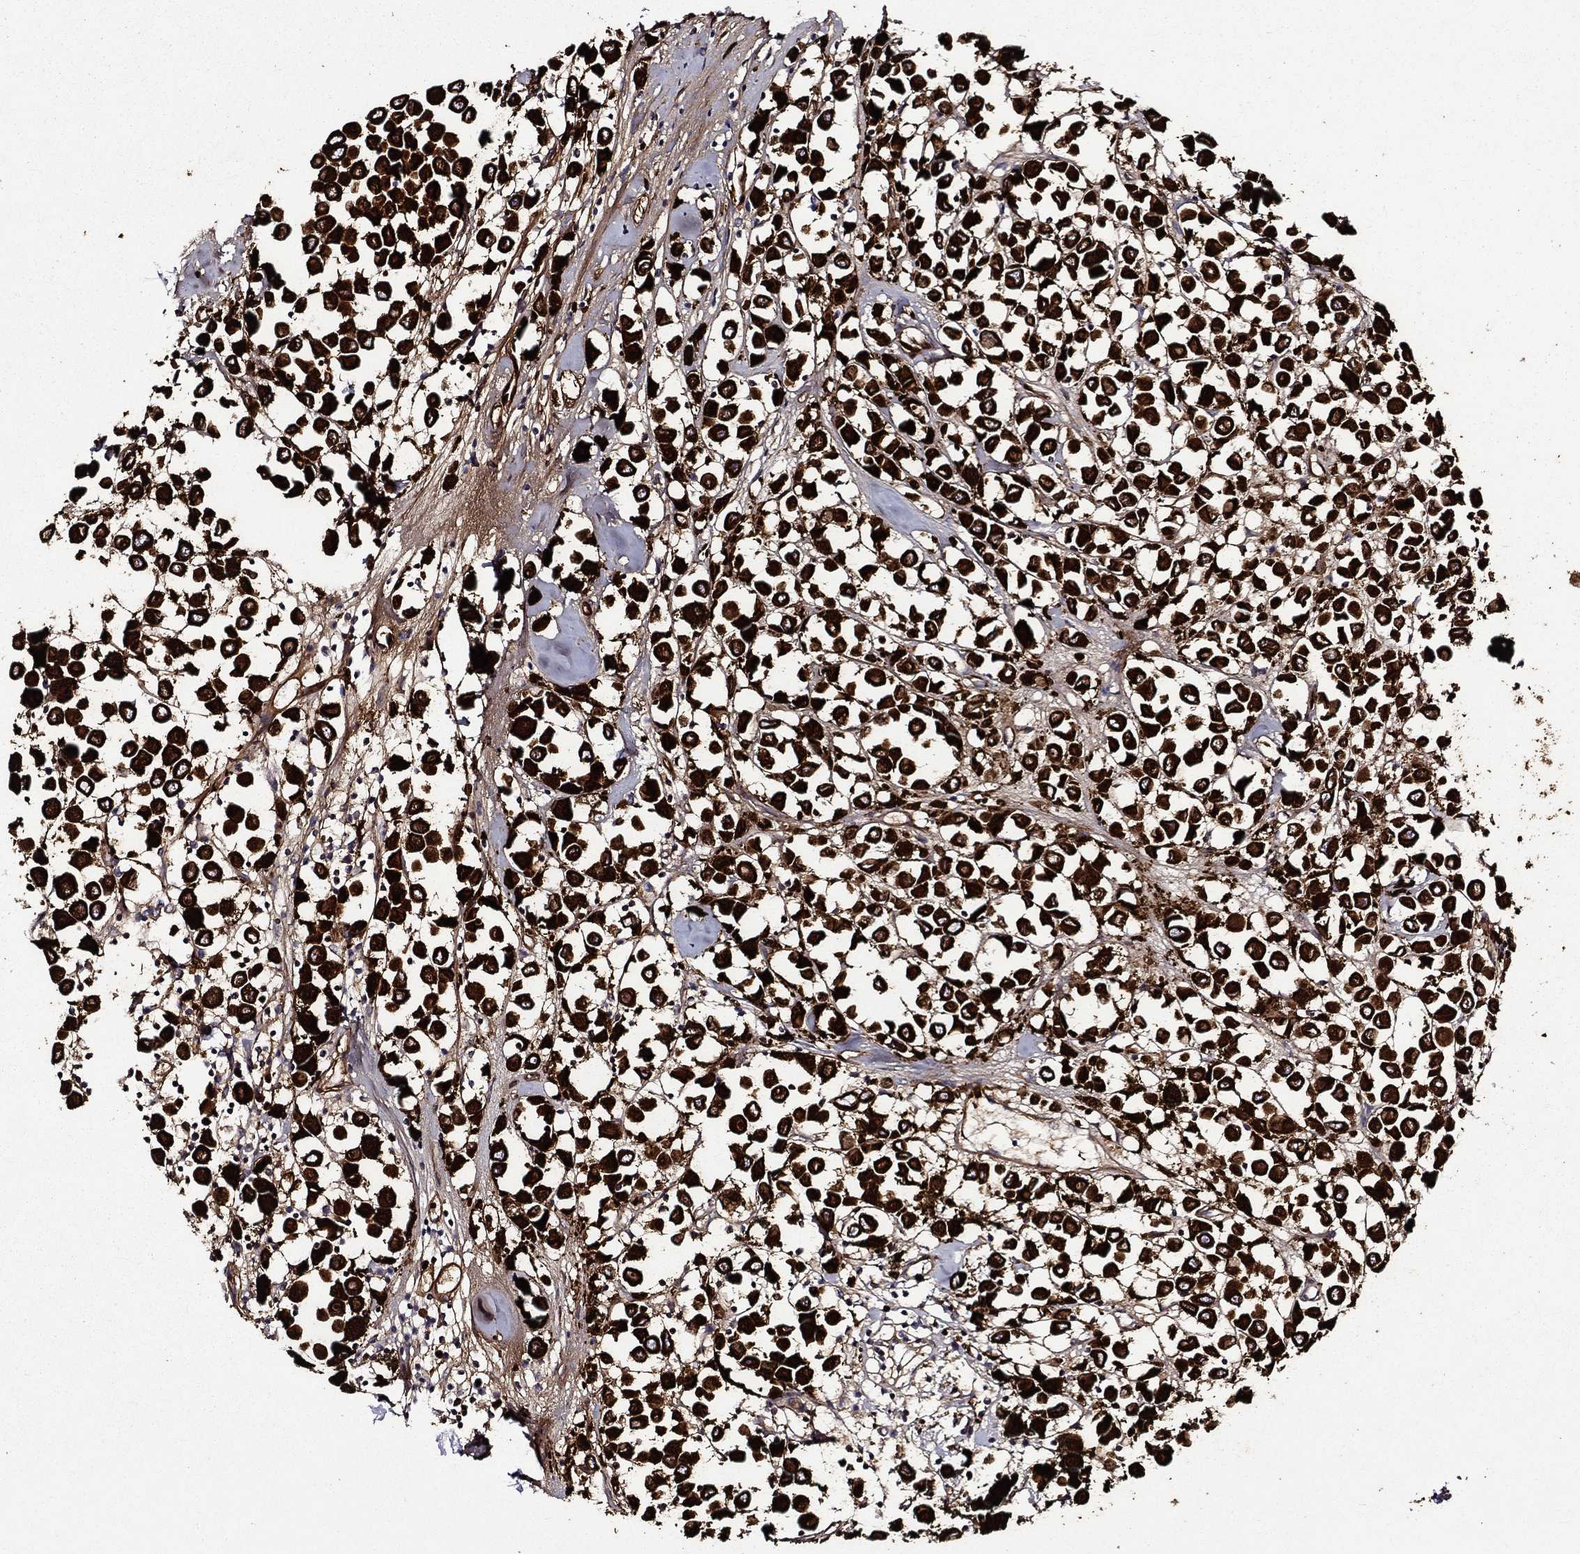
{"staining": {"intensity": "strong", "quantity": ">75%", "location": "cytoplasmic/membranous"}, "tissue": "breast cancer", "cell_type": "Tumor cells", "image_type": "cancer", "snomed": [{"axis": "morphology", "description": "Duct carcinoma"}, {"axis": "topography", "description": "Breast"}], "caption": "A photomicrograph of human breast cancer stained for a protein displays strong cytoplasmic/membranous brown staining in tumor cells.", "gene": "KRT7", "patient": {"sex": "female", "age": 61}}